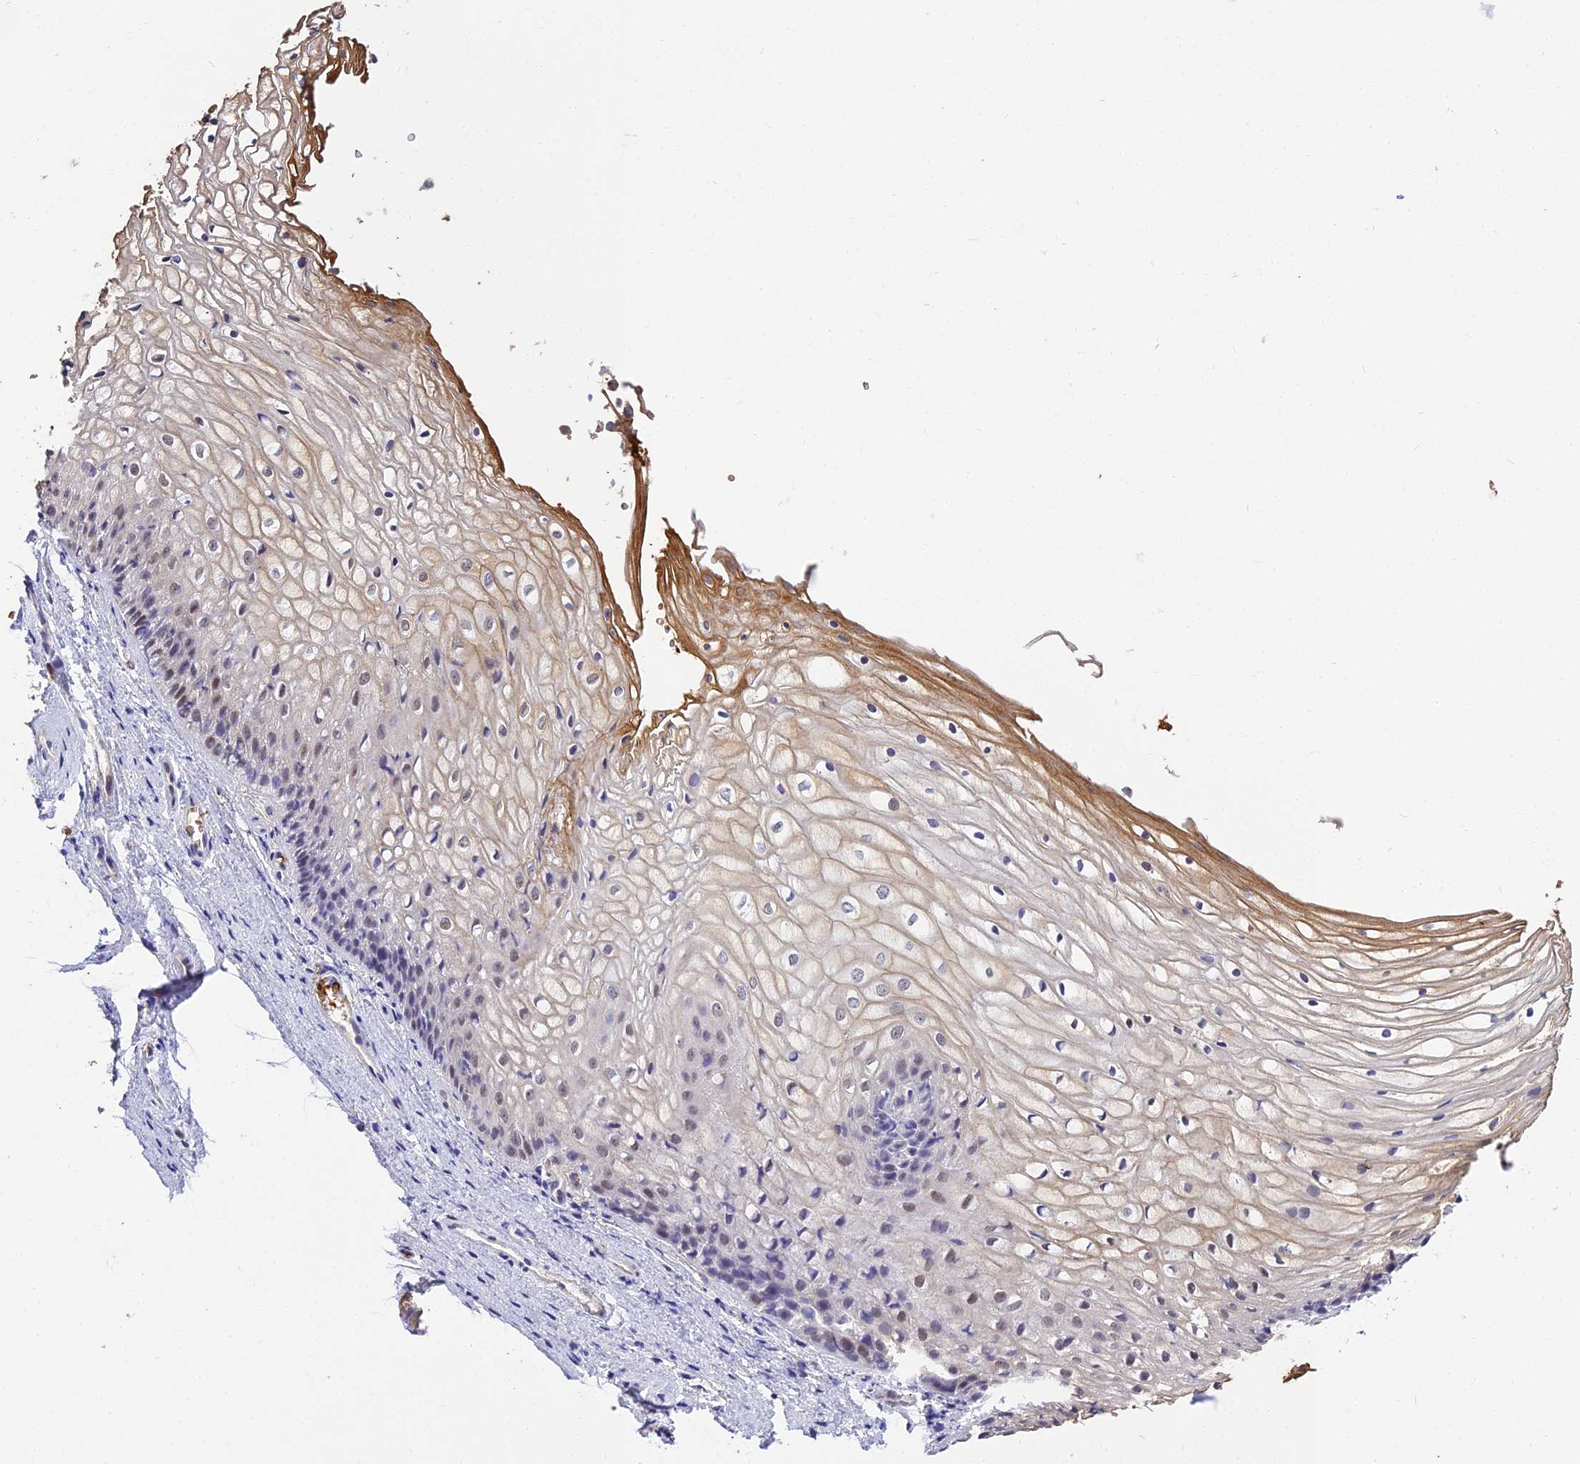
{"staining": {"intensity": "weak", "quantity": "25%-75%", "location": "cytoplasmic/membranous,nuclear"}, "tissue": "vagina", "cell_type": "Squamous epithelial cells", "image_type": "normal", "snomed": [{"axis": "morphology", "description": "Normal tissue, NOS"}, {"axis": "topography", "description": "Vagina"}], "caption": "Immunohistochemical staining of normal human vagina demonstrates 25%-75% levels of weak cytoplasmic/membranous,nuclear protein staining in approximately 25%-75% of squamous epithelial cells.", "gene": "BCL9", "patient": {"sex": "female", "age": 34}}